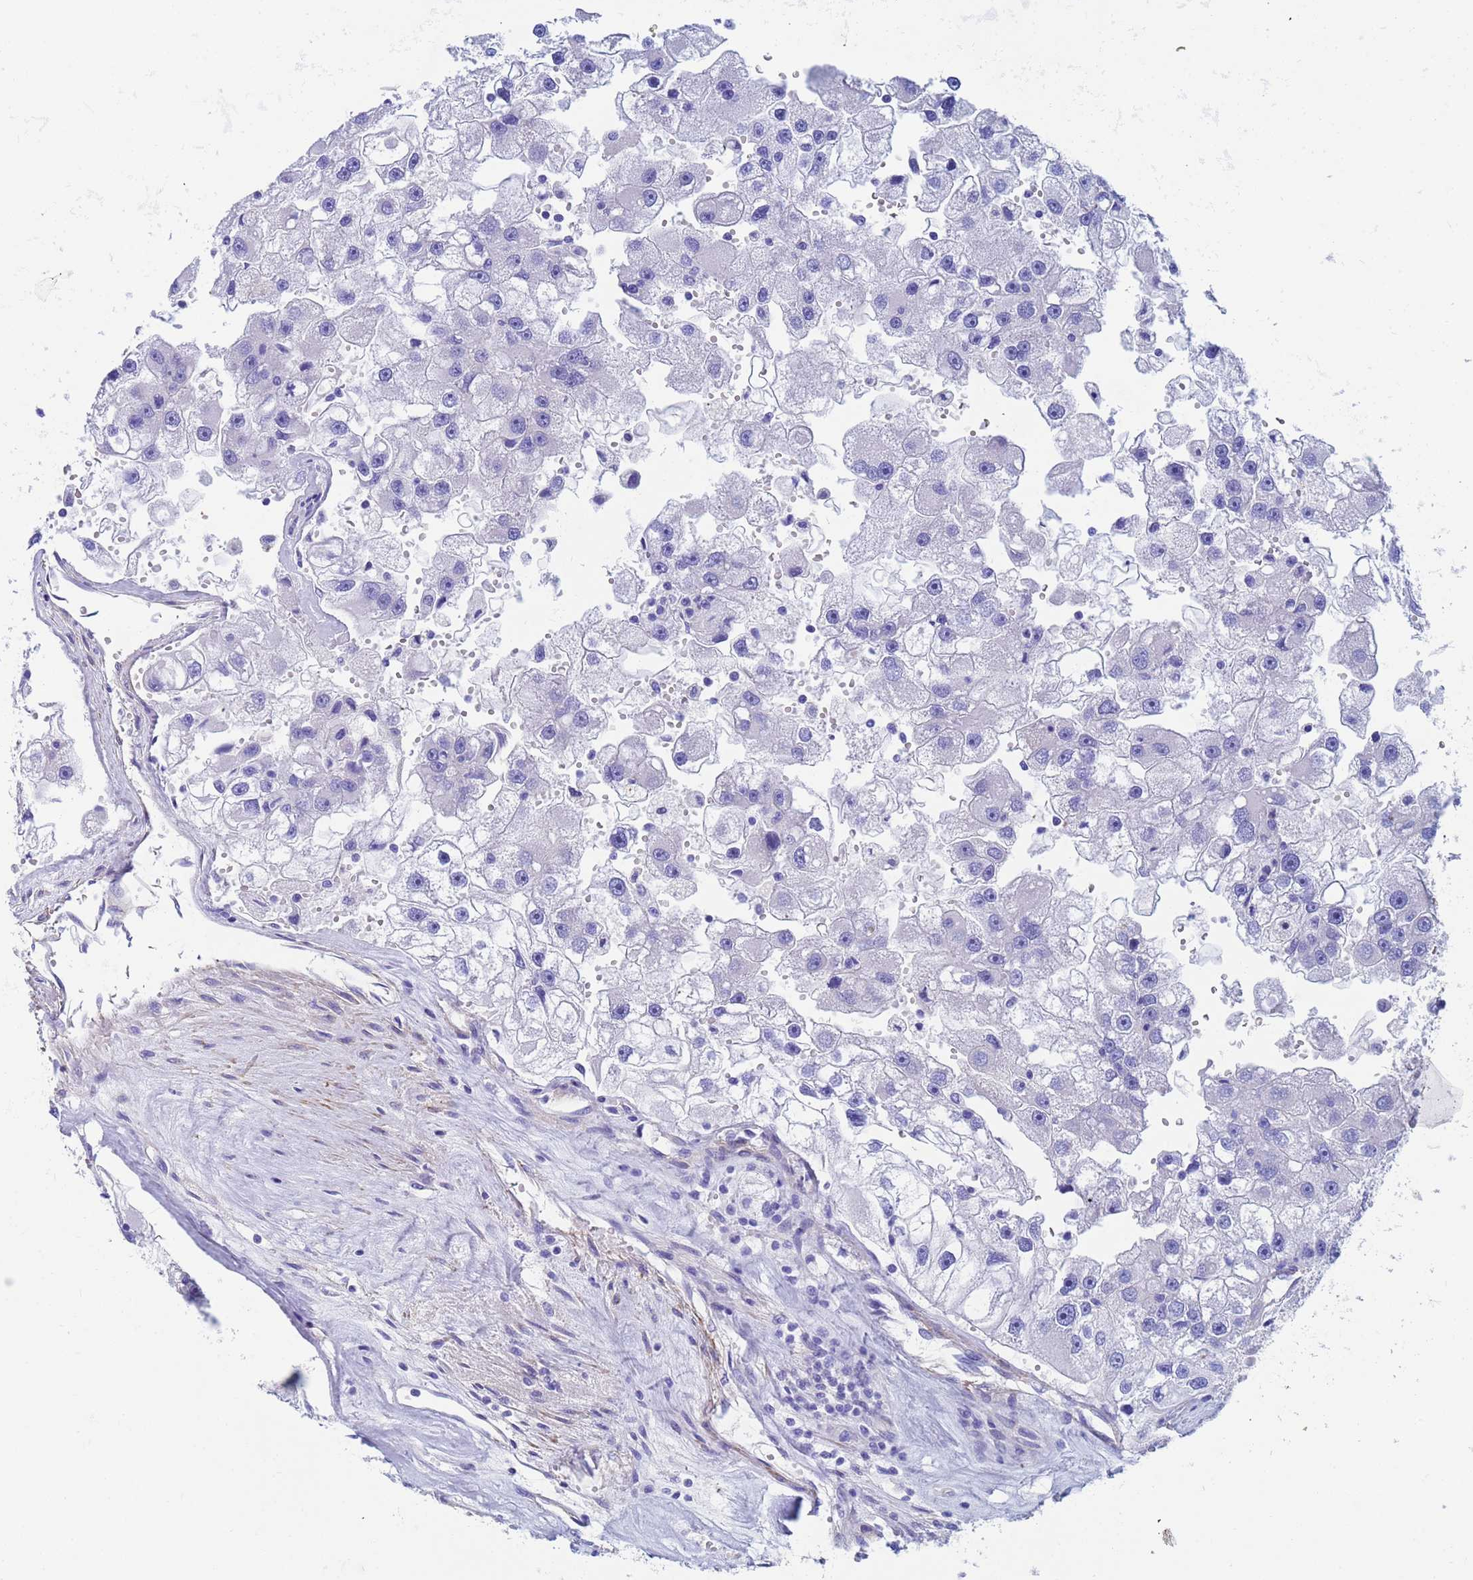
{"staining": {"intensity": "negative", "quantity": "none", "location": "none"}, "tissue": "renal cancer", "cell_type": "Tumor cells", "image_type": "cancer", "snomed": [{"axis": "morphology", "description": "Adenocarcinoma, NOS"}, {"axis": "topography", "description": "Kidney"}], "caption": "Photomicrograph shows no significant protein expression in tumor cells of renal cancer. (Brightfield microscopy of DAB immunohistochemistry (IHC) at high magnification).", "gene": "CST4", "patient": {"sex": "male", "age": 63}}